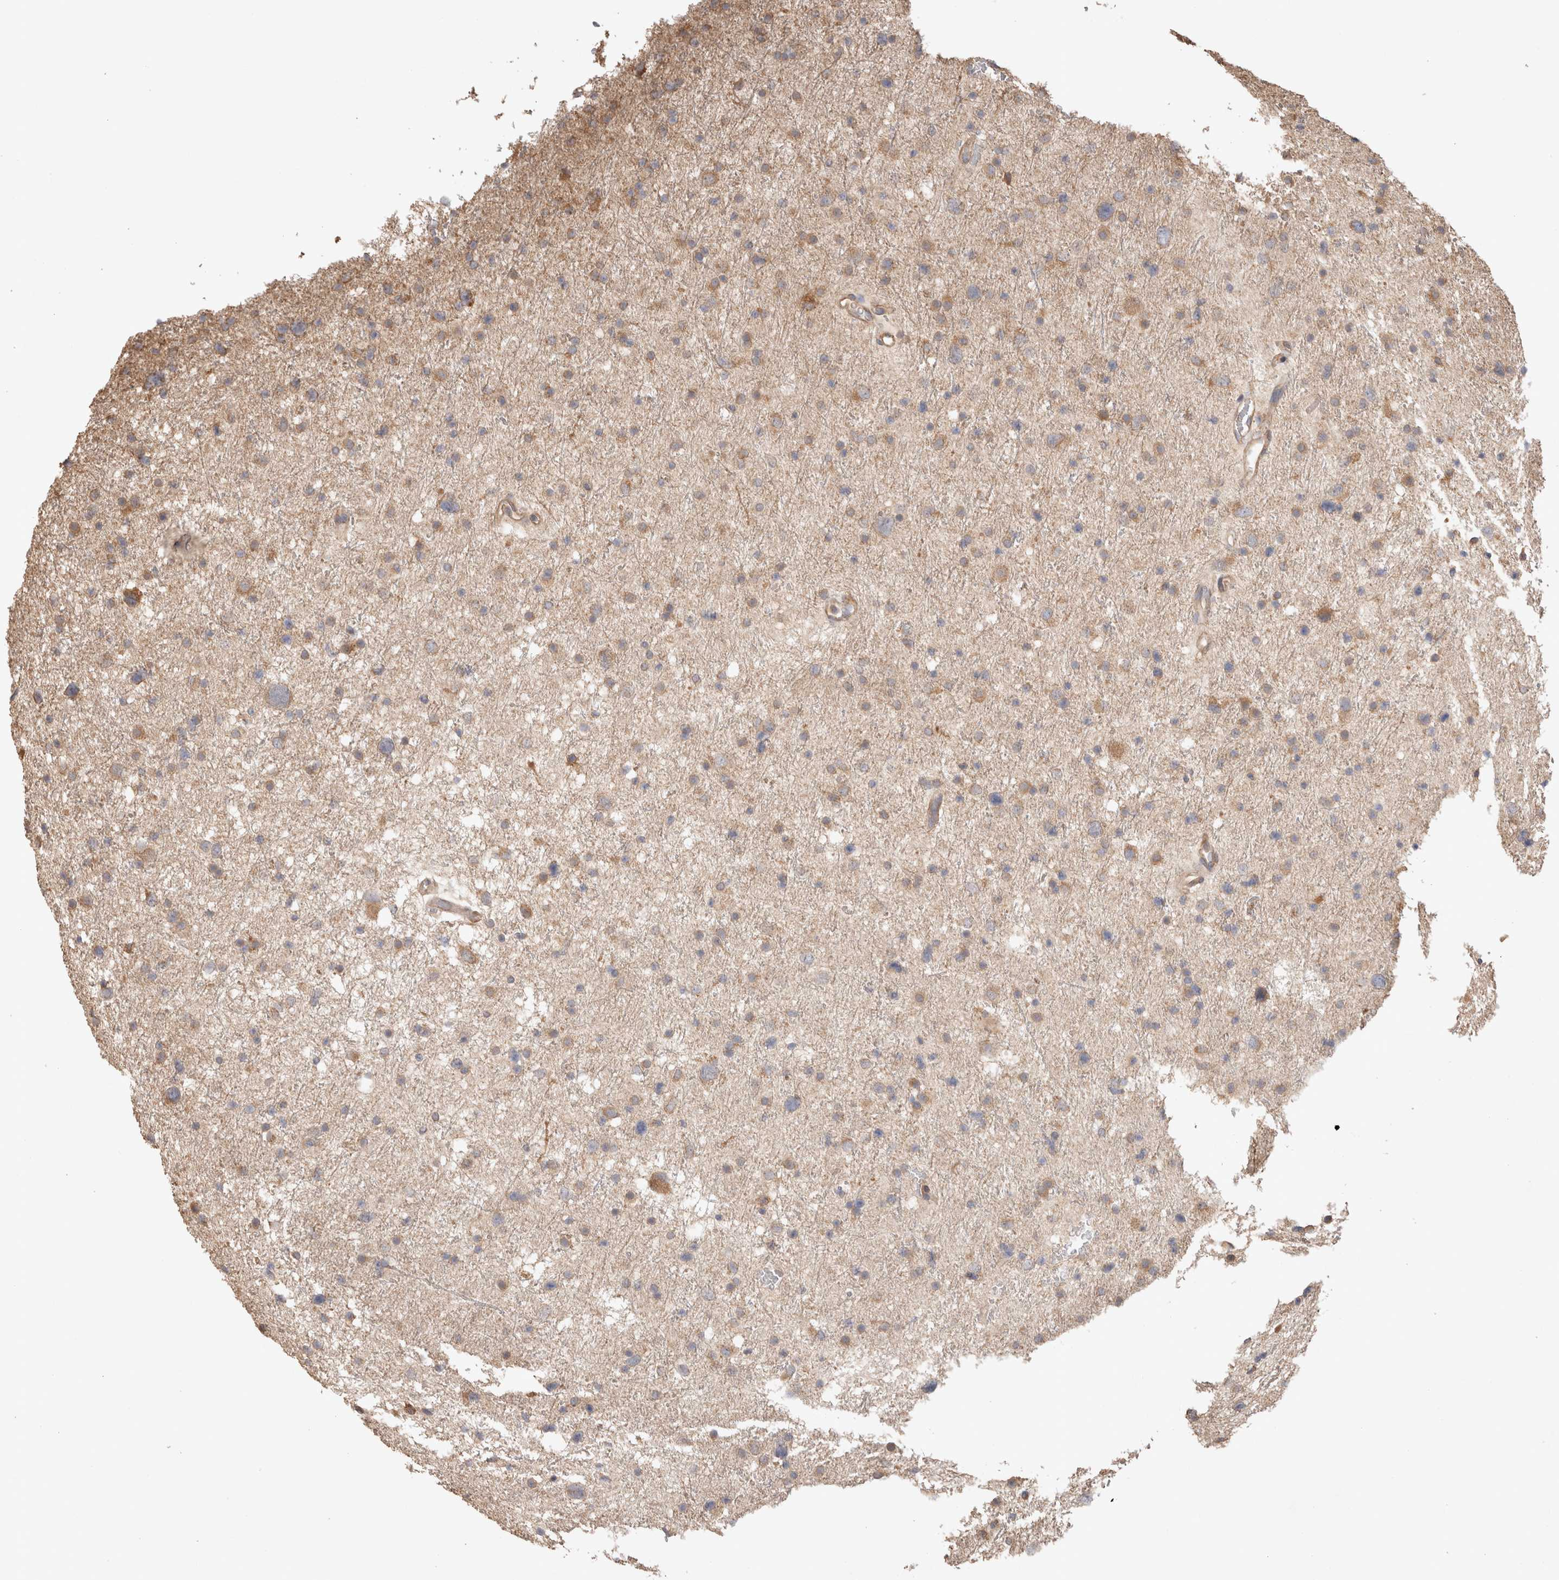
{"staining": {"intensity": "moderate", "quantity": ">75%", "location": "cytoplasmic/membranous"}, "tissue": "glioma", "cell_type": "Tumor cells", "image_type": "cancer", "snomed": [{"axis": "morphology", "description": "Glioma, malignant, Low grade"}, {"axis": "topography", "description": "Brain"}], "caption": "The image reveals immunohistochemical staining of malignant glioma (low-grade). There is moderate cytoplasmic/membranous expression is identified in about >75% of tumor cells. The protein is shown in brown color, while the nuclei are stained blue.", "gene": "HROB", "patient": {"sex": "female", "age": 37}}